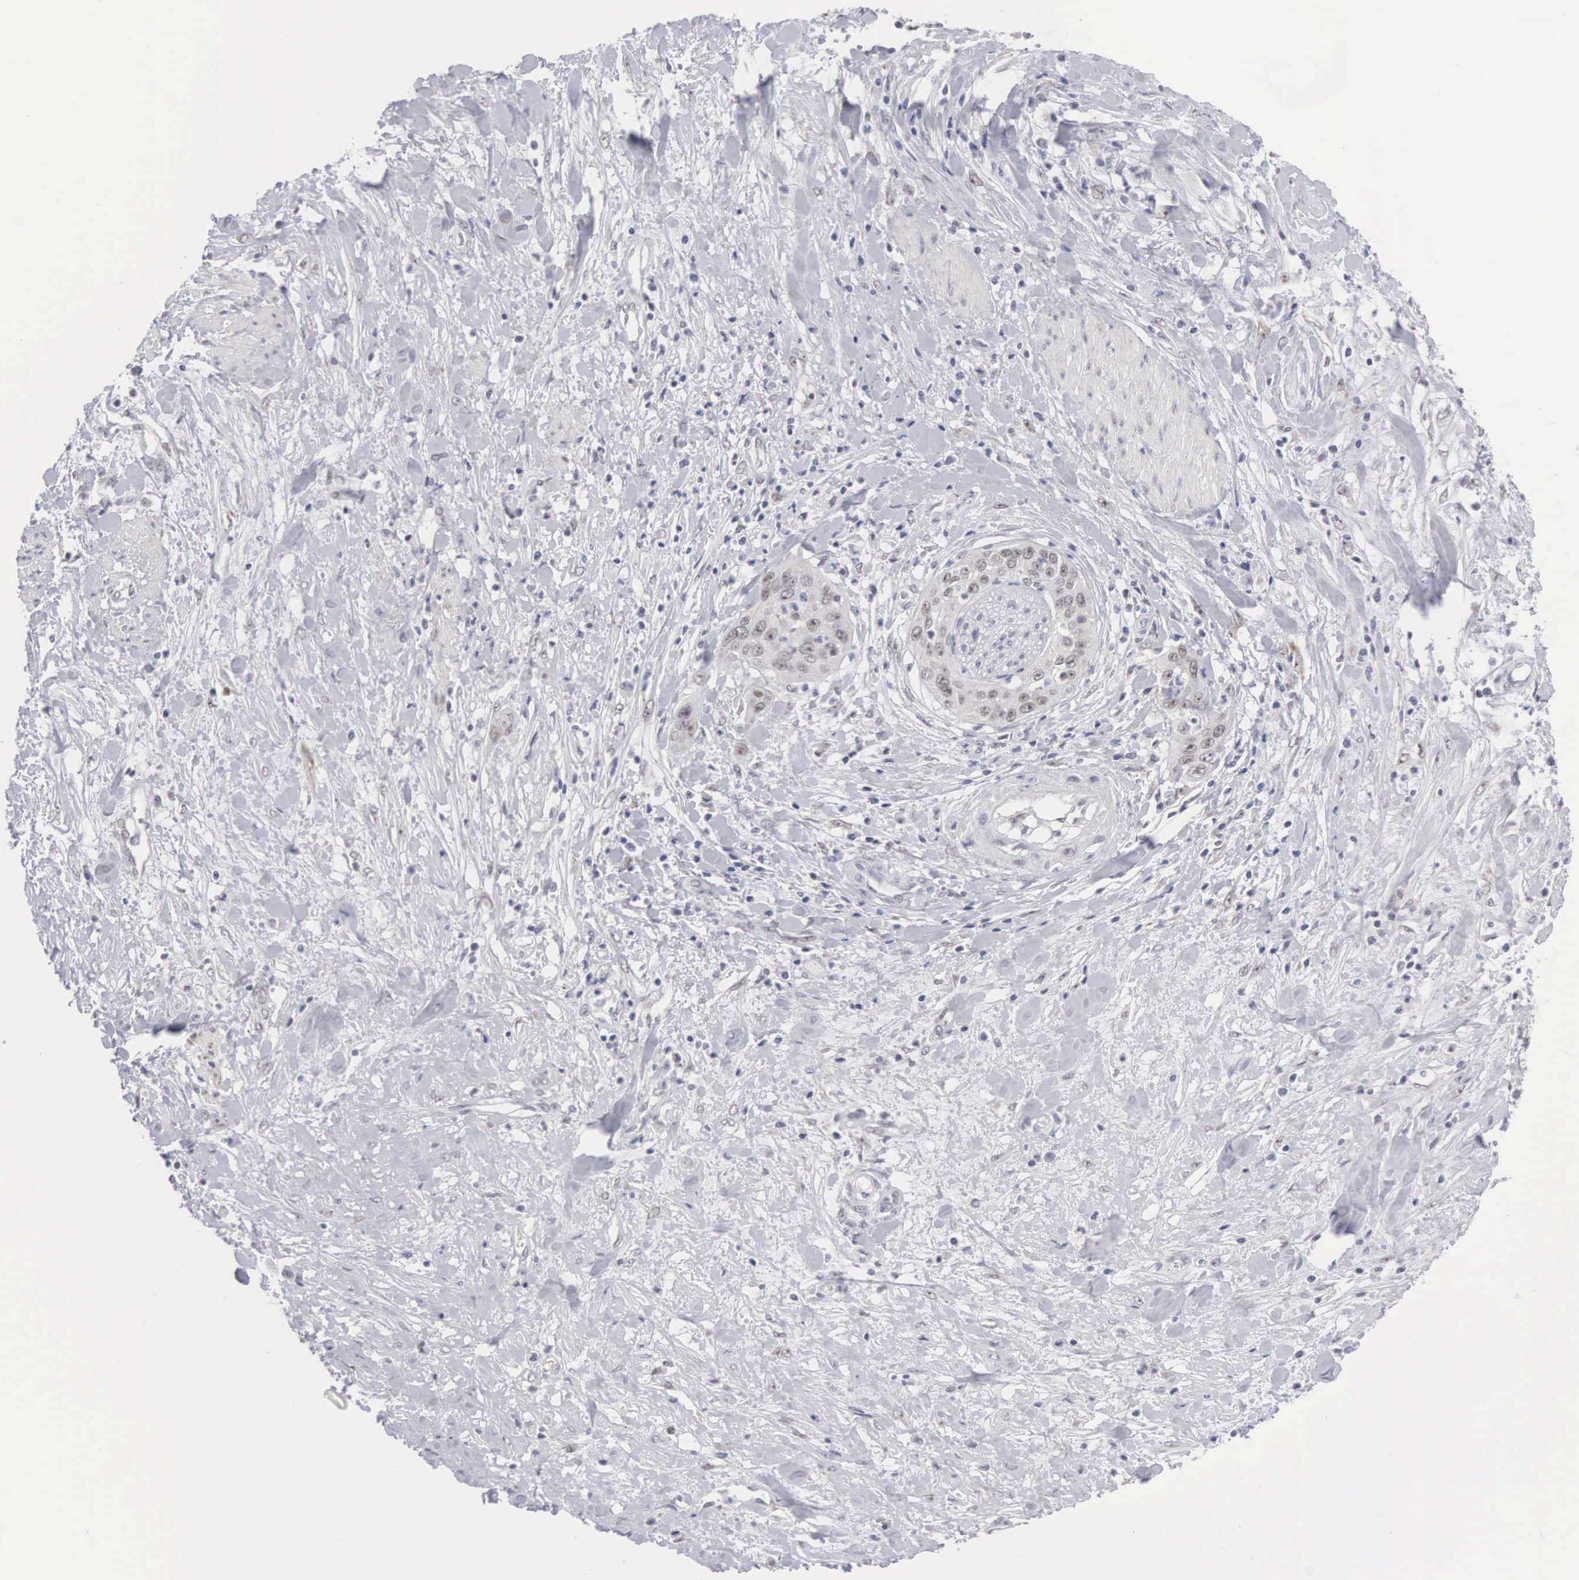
{"staining": {"intensity": "weak", "quantity": "25%-75%", "location": "nuclear"}, "tissue": "cervical cancer", "cell_type": "Tumor cells", "image_type": "cancer", "snomed": [{"axis": "morphology", "description": "Squamous cell carcinoma, NOS"}, {"axis": "topography", "description": "Cervix"}], "caption": "Immunohistochemistry photomicrograph of neoplastic tissue: human cervical squamous cell carcinoma stained using IHC exhibits low levels of weak protein expression localized specifically in the nuclear of tumor cells, appearing as a nuclear brown color.", "gene": "MNAT1", "patient": {"sex": "female", "age": 41}}